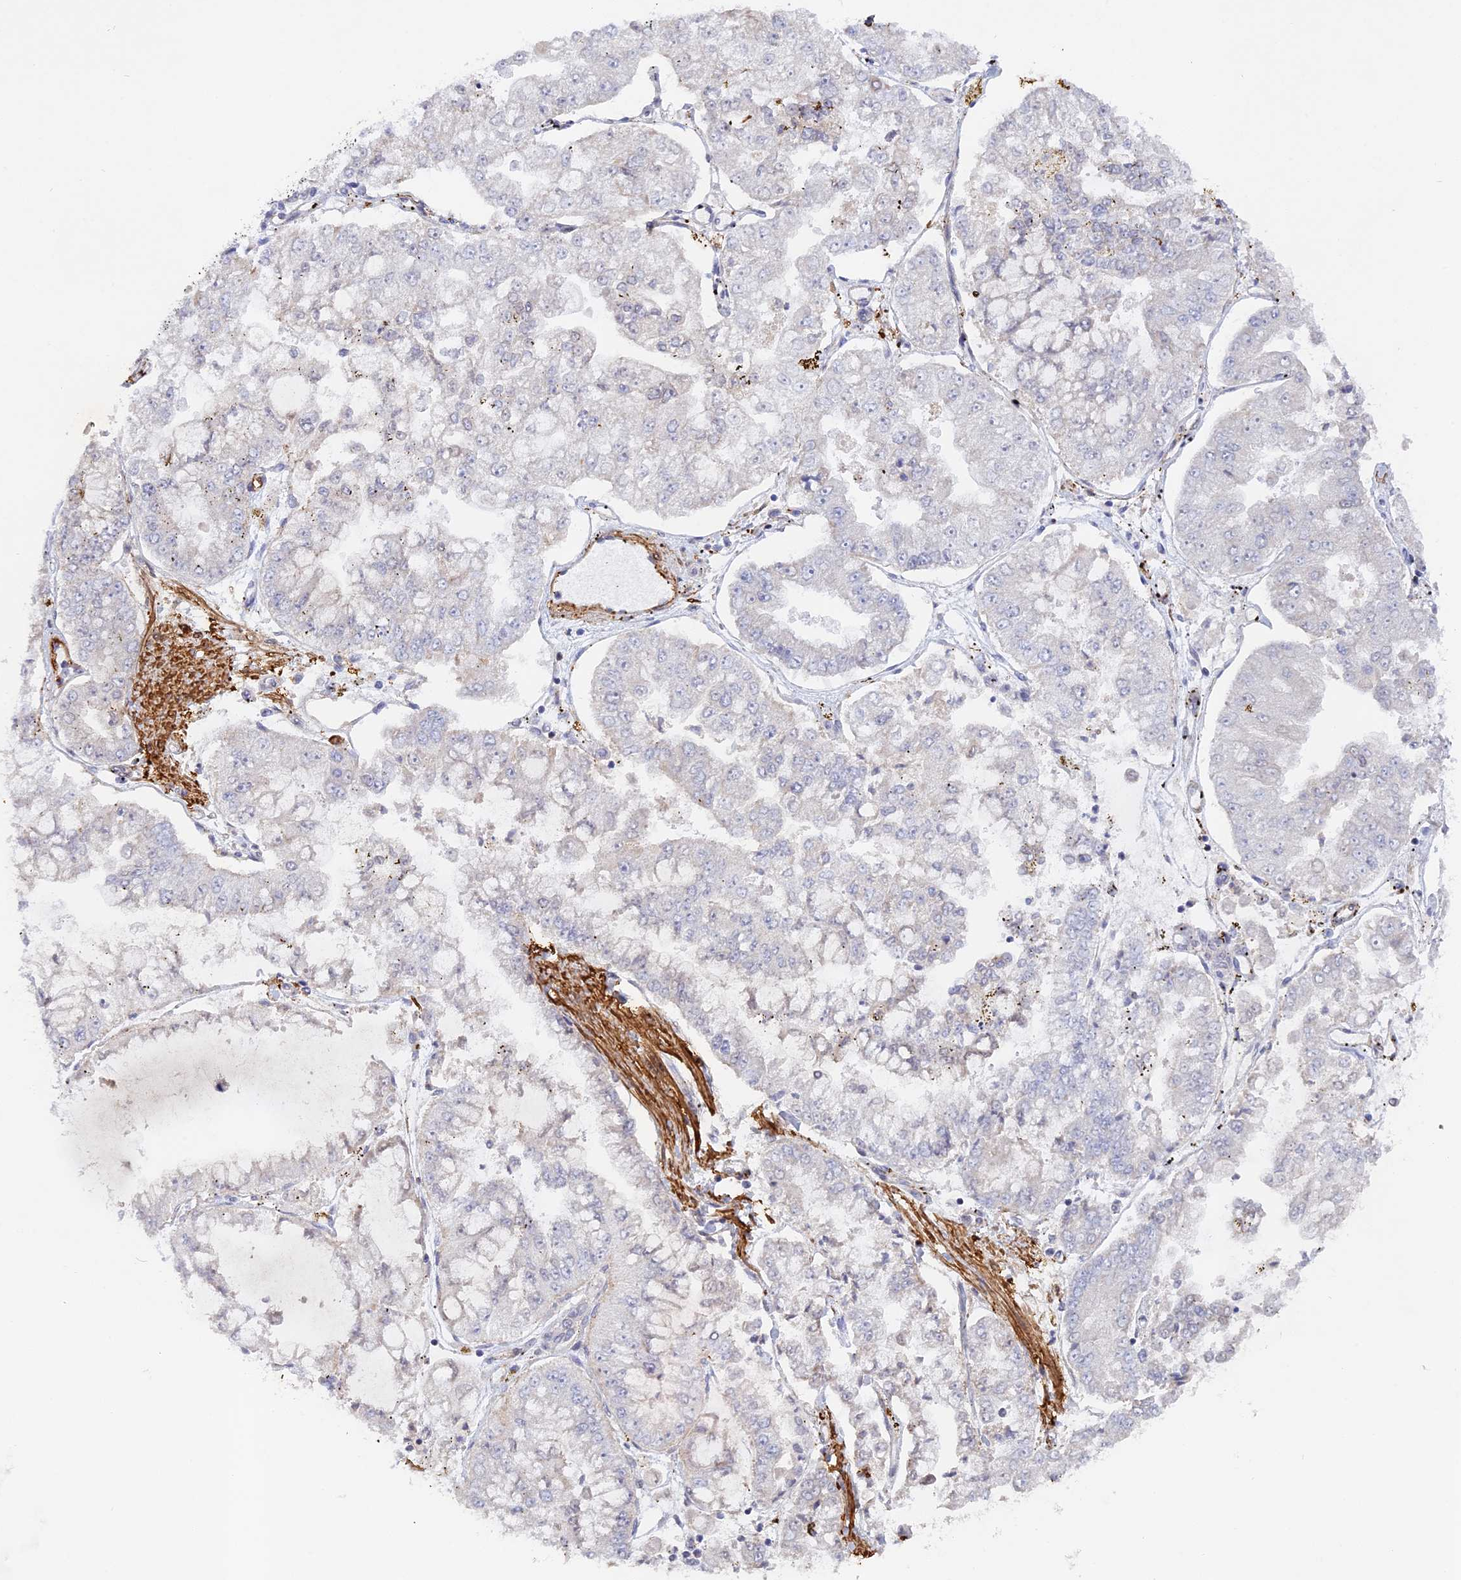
{"staining": {"intensity": "negative", "quantity": "none", "location": "none"}, "tissue": "stomach cancer", "cell_type": "Tumor cells", "image_type": "cancer", "snomed": [{"axis": "morphology", "description": "Adenocarcinoma, NOS"}, {"axis": "topography", "description": "Stomach"}], "caption": "DAB immunohistochemical staining of human stomach cancer displays no significant expression in tumor cells. (DAB immunohistochemistry (IHC), high magnification).", "gene": "CCDC154", "patient": {"sex": "male", "age": 76}}